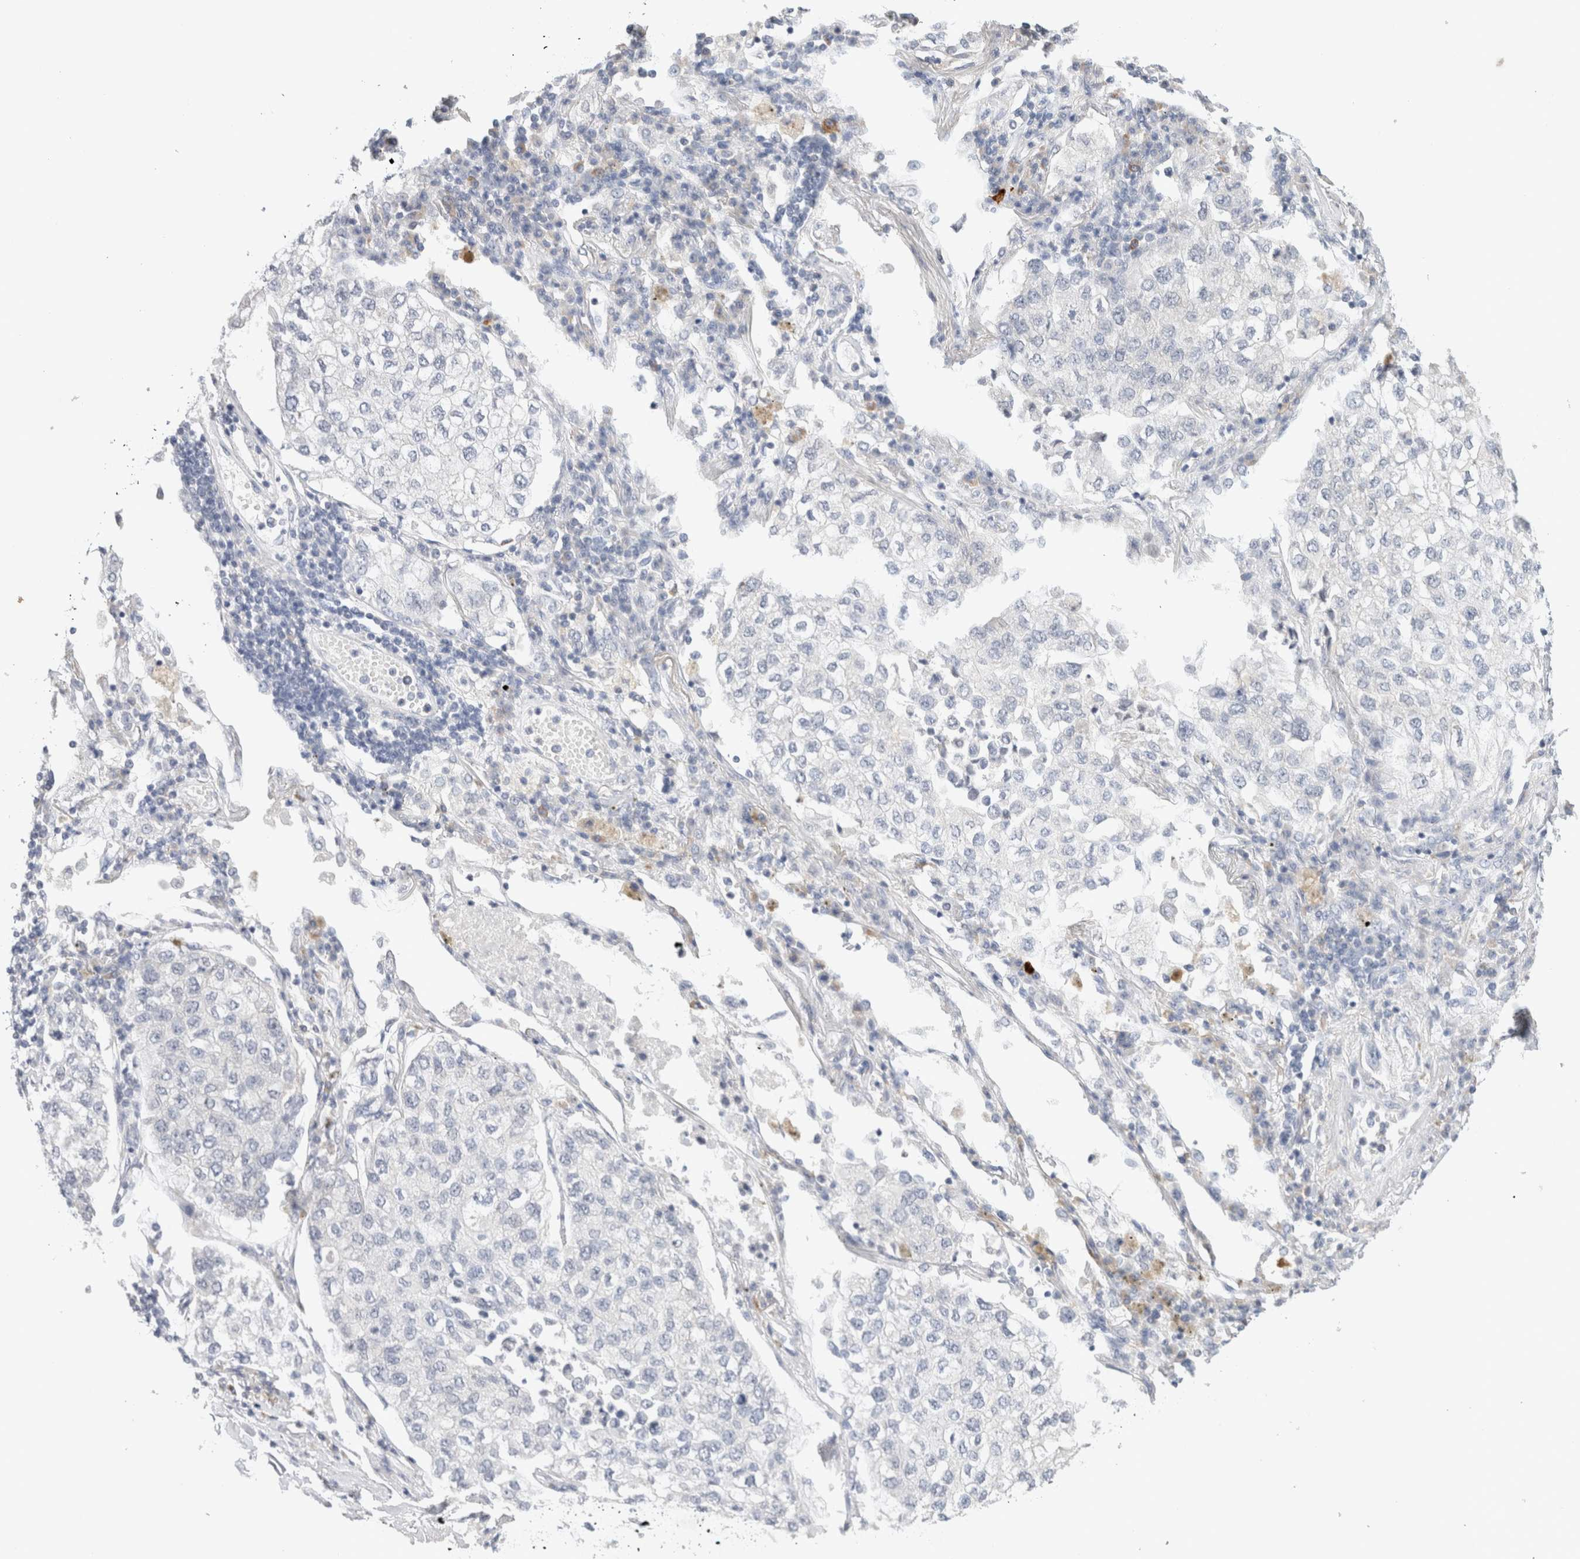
{"staining": {"intensity": "negative", "quantity": "none", "location": "none"}, "tissue": "lung cancer", "cell_type": "Tumor cells", "image_type": "cancer", "snomed": [{"axis": "morphology", "description": "Adenocarcinoma, NOS"}, {"axis": "topography", "description": "Lung"}], "caption": "Micrograph shows no significant protein expression in tumor cells of lung adenocarcinoma.", "gene": "SPRTN", "patient": {"sex": "male", "age": 63}}